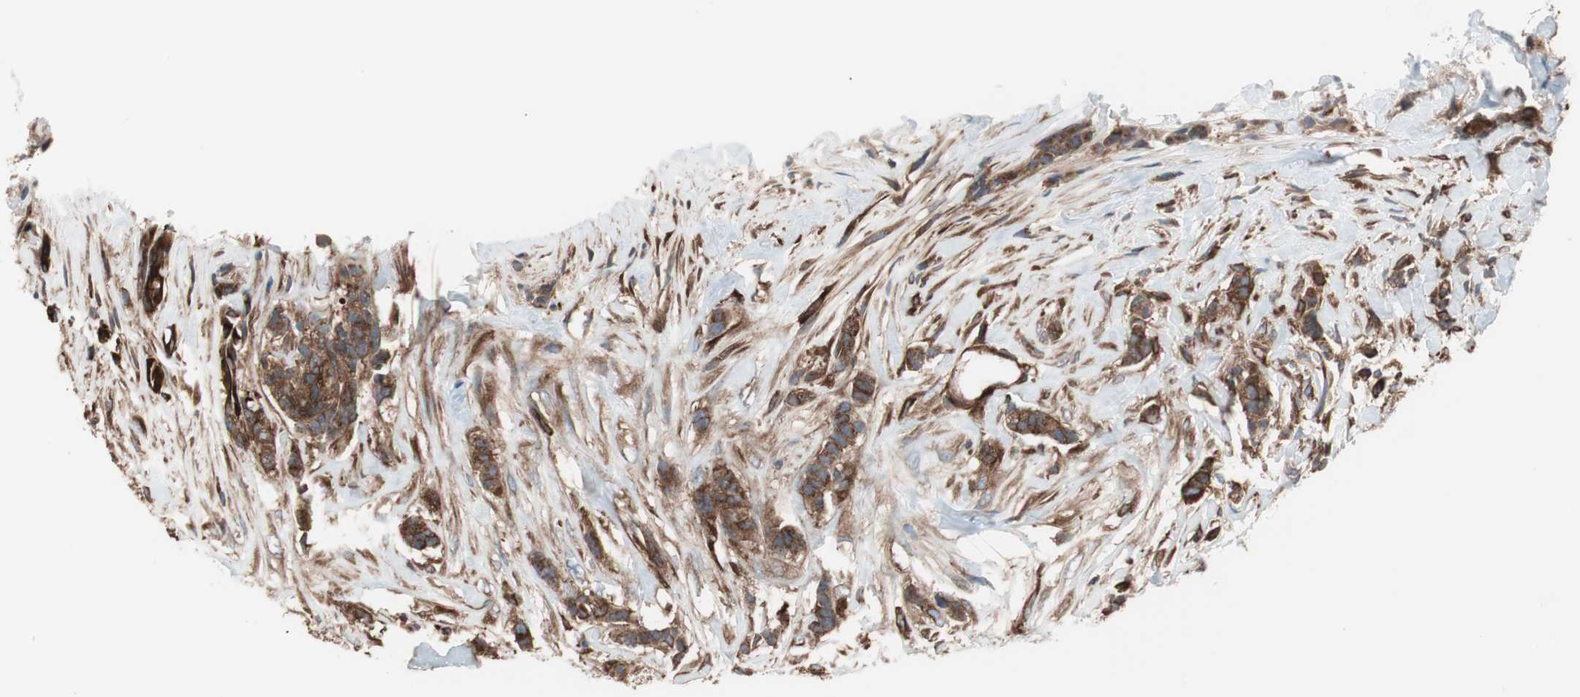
{"staining": {"intensity": "strong", "quantity": ">75%", "location": "cytoplasmic/membranous"}, "tissue": "breast cancer", "cell_type": "Tumor cells", "image_type": "cancer", "snomed": [{"axis": "morphology", "description": "Duct carcinoma"}, {"axis": "topography", "description": "Breast"}], "caption": "The image displays a brown stain indicating the presence of a protein in the cytoplasmic/membranous of tumor cells in breast intraductal carcinoma.", "gene": "GPSM2", "patient": {"sex": "female", "age": 40}}